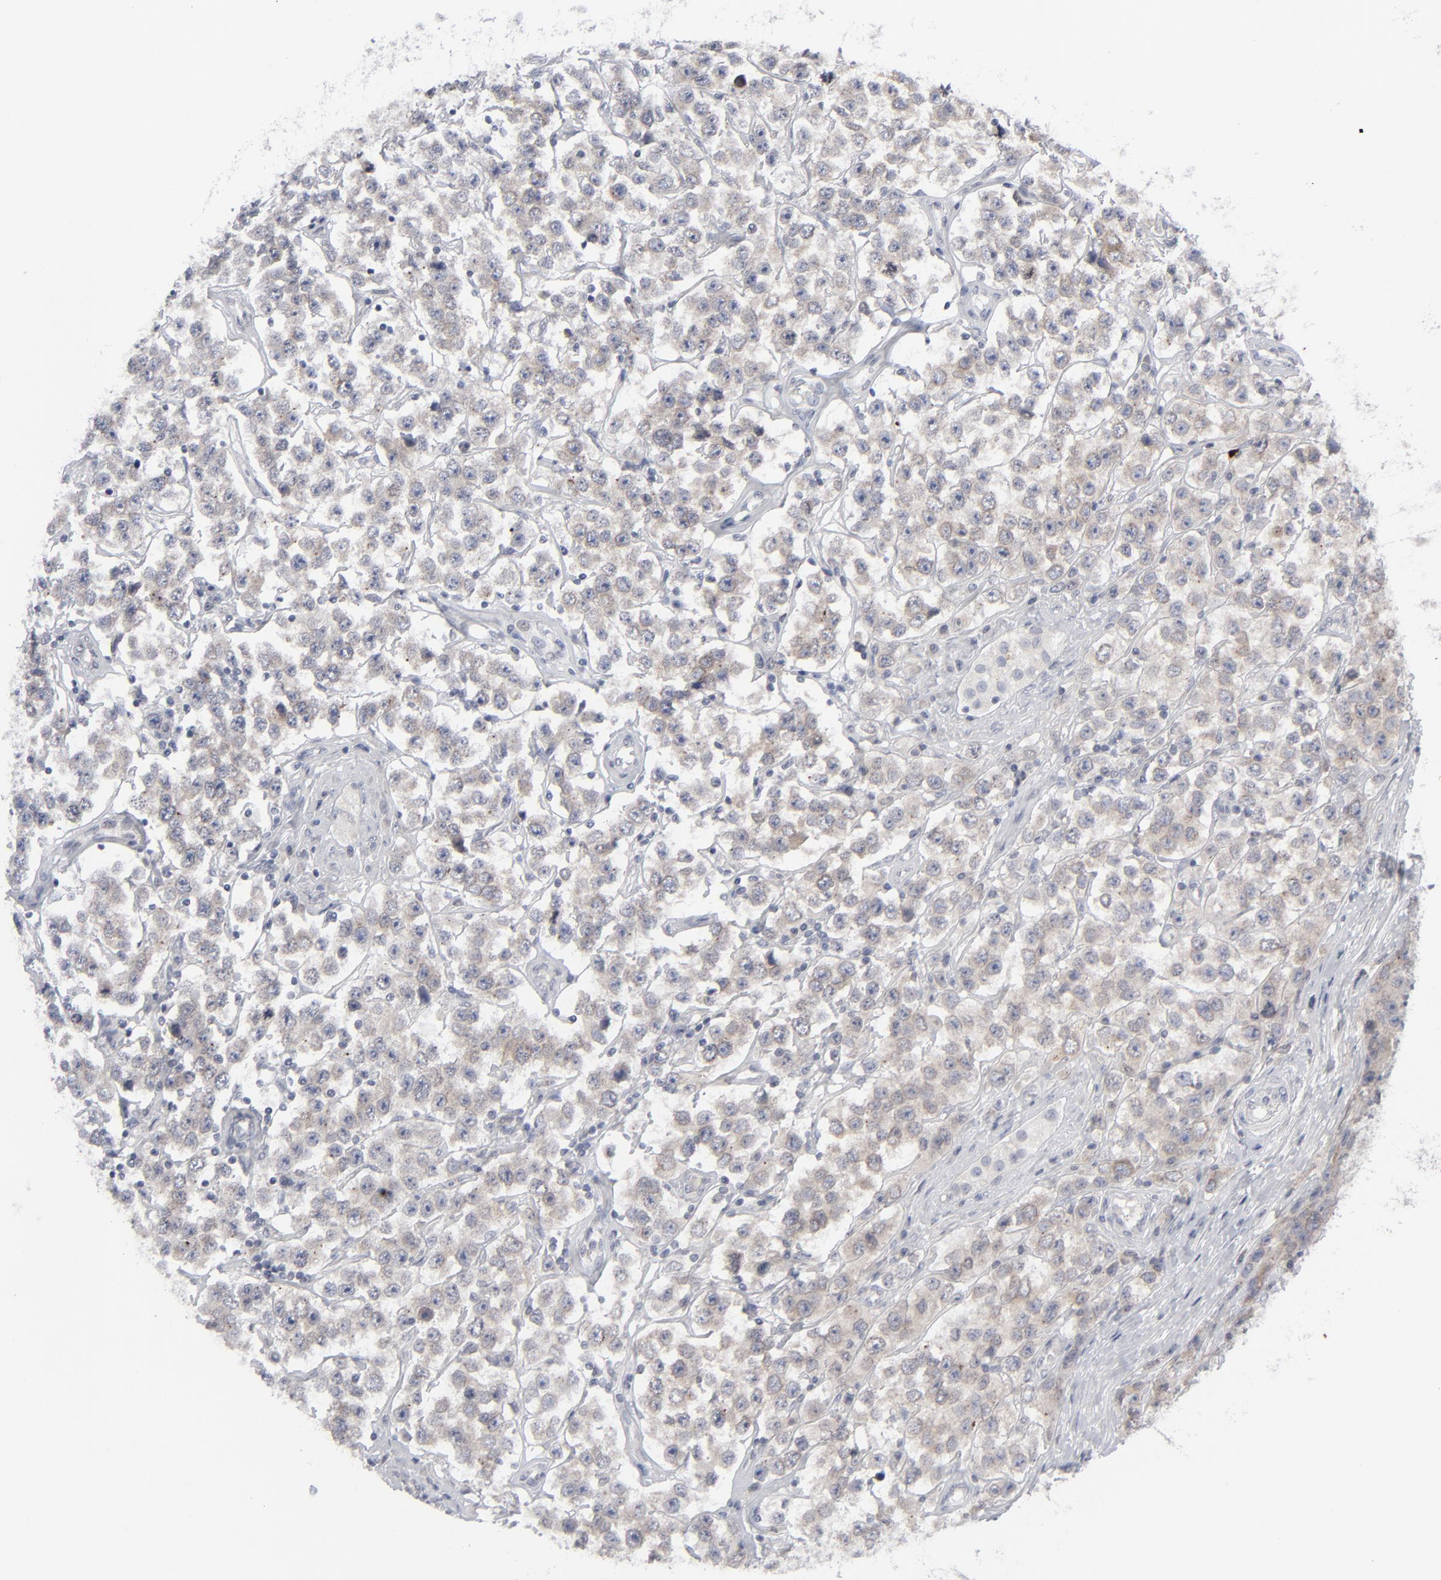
{"staining": {"intensity": "strong", "quantity": "<25%", "location": "cytoplasmic/membranous"}, "tissue": "testis cancer", "cell_type": "Tumor cells", "image_type": "cancer", "snomed": [{"axis": "morphology", "description": "Seminoma, NOS"}, {"axis": "topography", "description": "Testis"}], "caption": "Immunohistochemistry (IHC) of human seminoma (testis) shows medium levels of strong cytoplasmic/membranous expression in approximately <25% of tumor cells. (Brightfield microscopy of DAB IHC at high magnification).", "gene": "NUP88", "patient": {"sex": "male", "age": 52}}